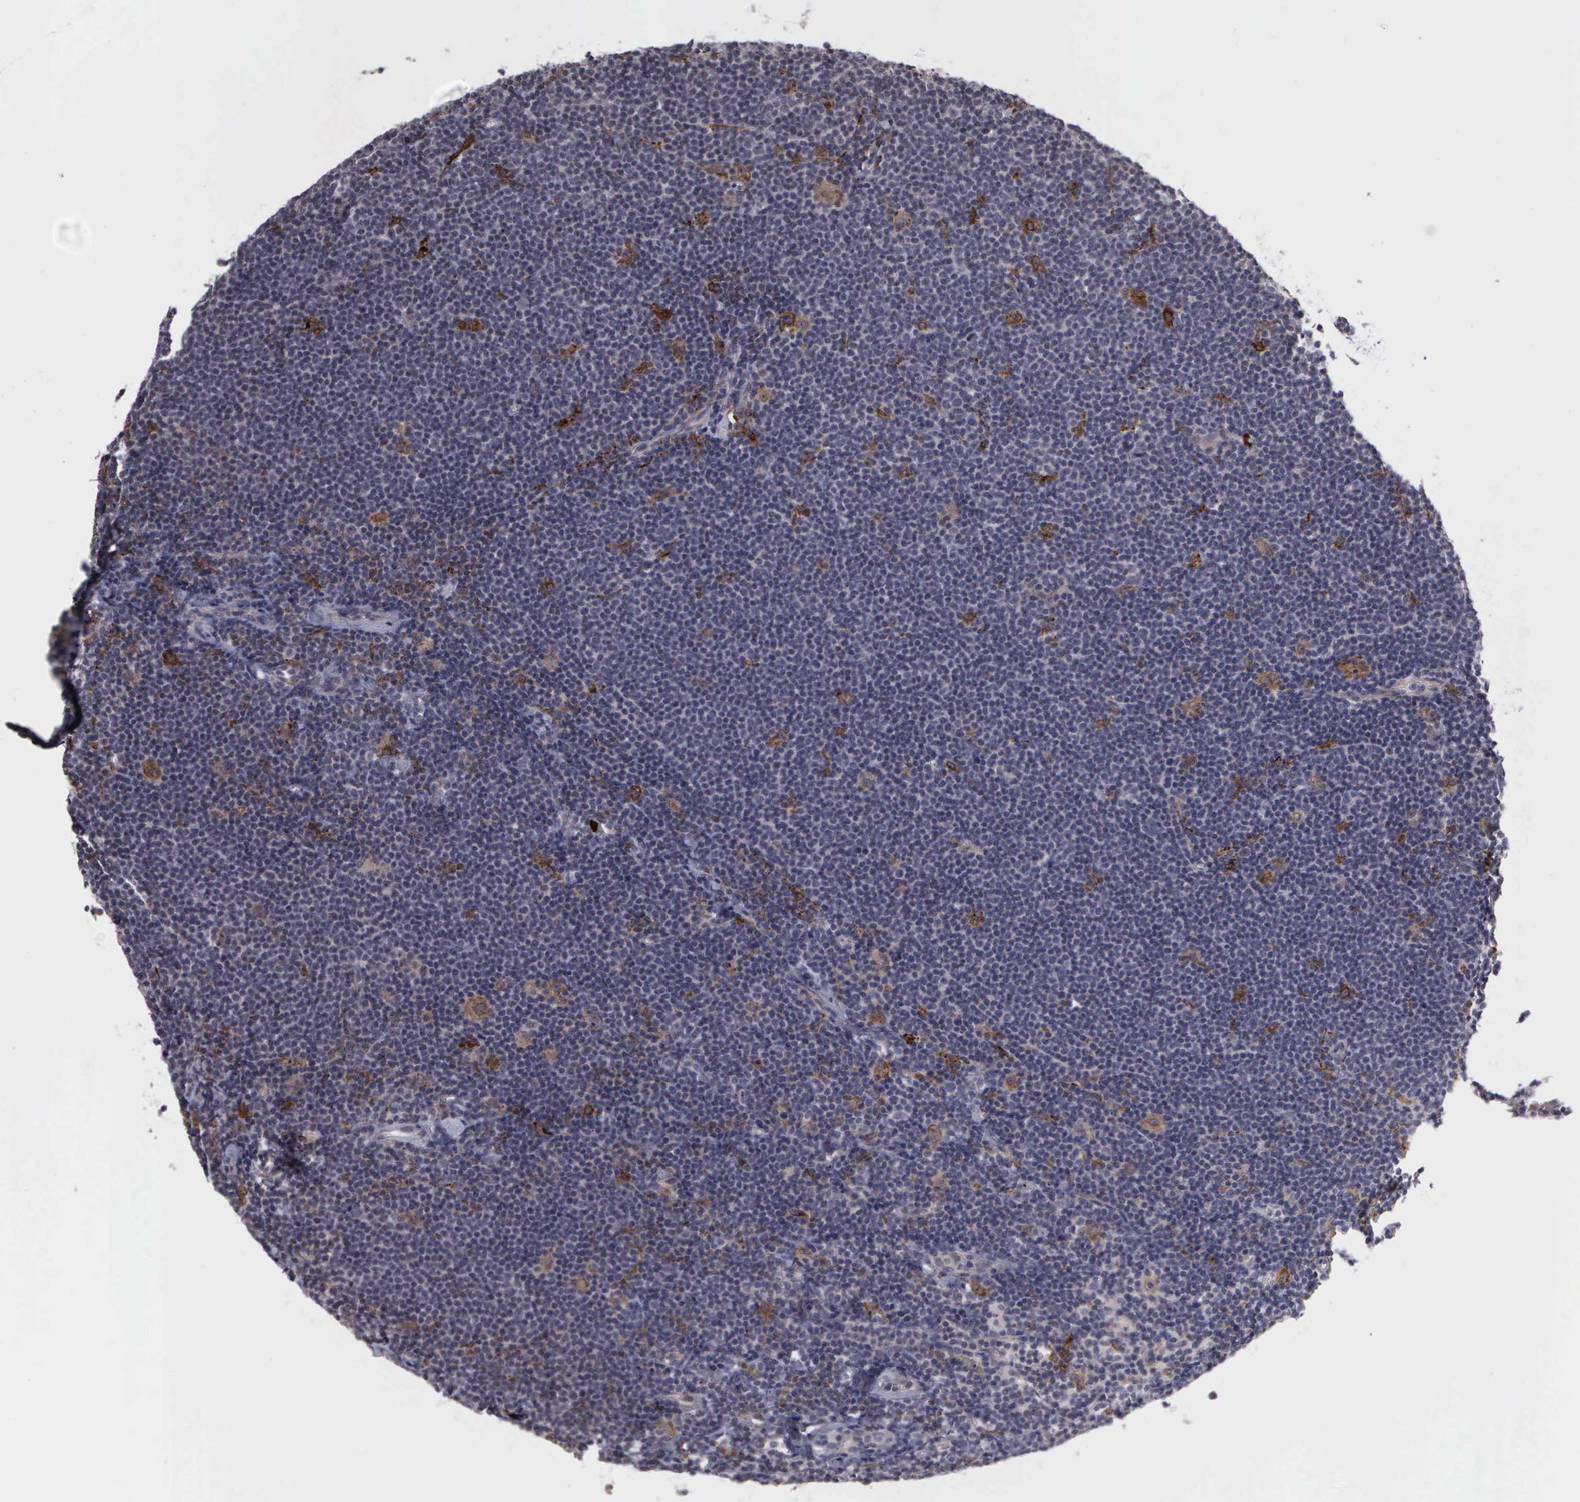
{"staining": {"intensity": "moderate", "quantity": "<25%", "location": "cytoplasmic/membranous"}, "tissue": "lymphoma", "cell_type": "Tumor cells", "image_type": "cancer", "snomed": [{"axis": "morphology", "description": "Malignant lymphoma, non-Hodgkin's type, Low grade"}, {"axis": "topography", "description": "Lymph node"}], "caption": "This is a micrograph of immunohistochemistry (IHC) staining of lymphoma, which shows moderate expression in the cytoplasmic/membranous of tumor cells.", "gene": "MMP9", "patient": {"sex": "male", "age": 65}}